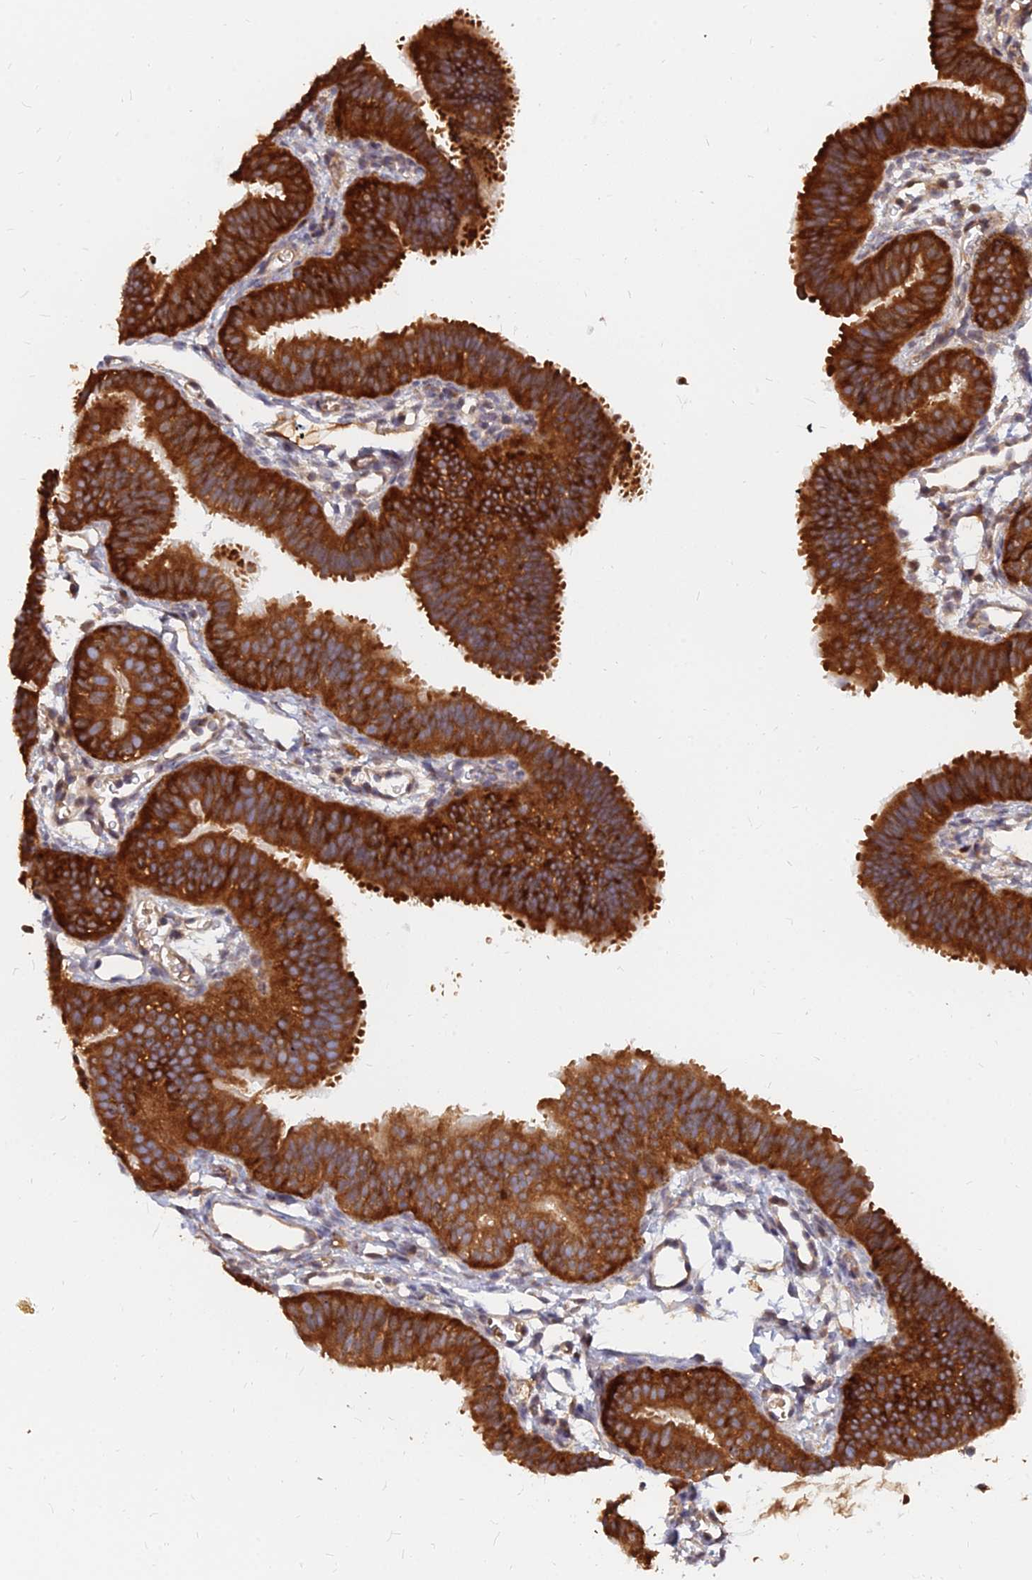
{"staining": {"intensity": "strong", "quantity": ">75%", "location": "cytoplasmic/membranous"}, "tissue": "fallopian tube", "cell_type": "Glandular cells", "image_type": "normal", "snomed": [{"axis": "morphology", "description": "Normal tissue, NOS"}, {"axis": "topography", "description": "Fallopian tube"}], "caption": "A micrograph showing strong cytoplasmic/membranous positivity in about >75% of glandular cells in normal fallopian tube, as visualized by brown immunohistochemical staining.", "gene": "CCT6A", "patient": {"sex": "female", "age": 35}}